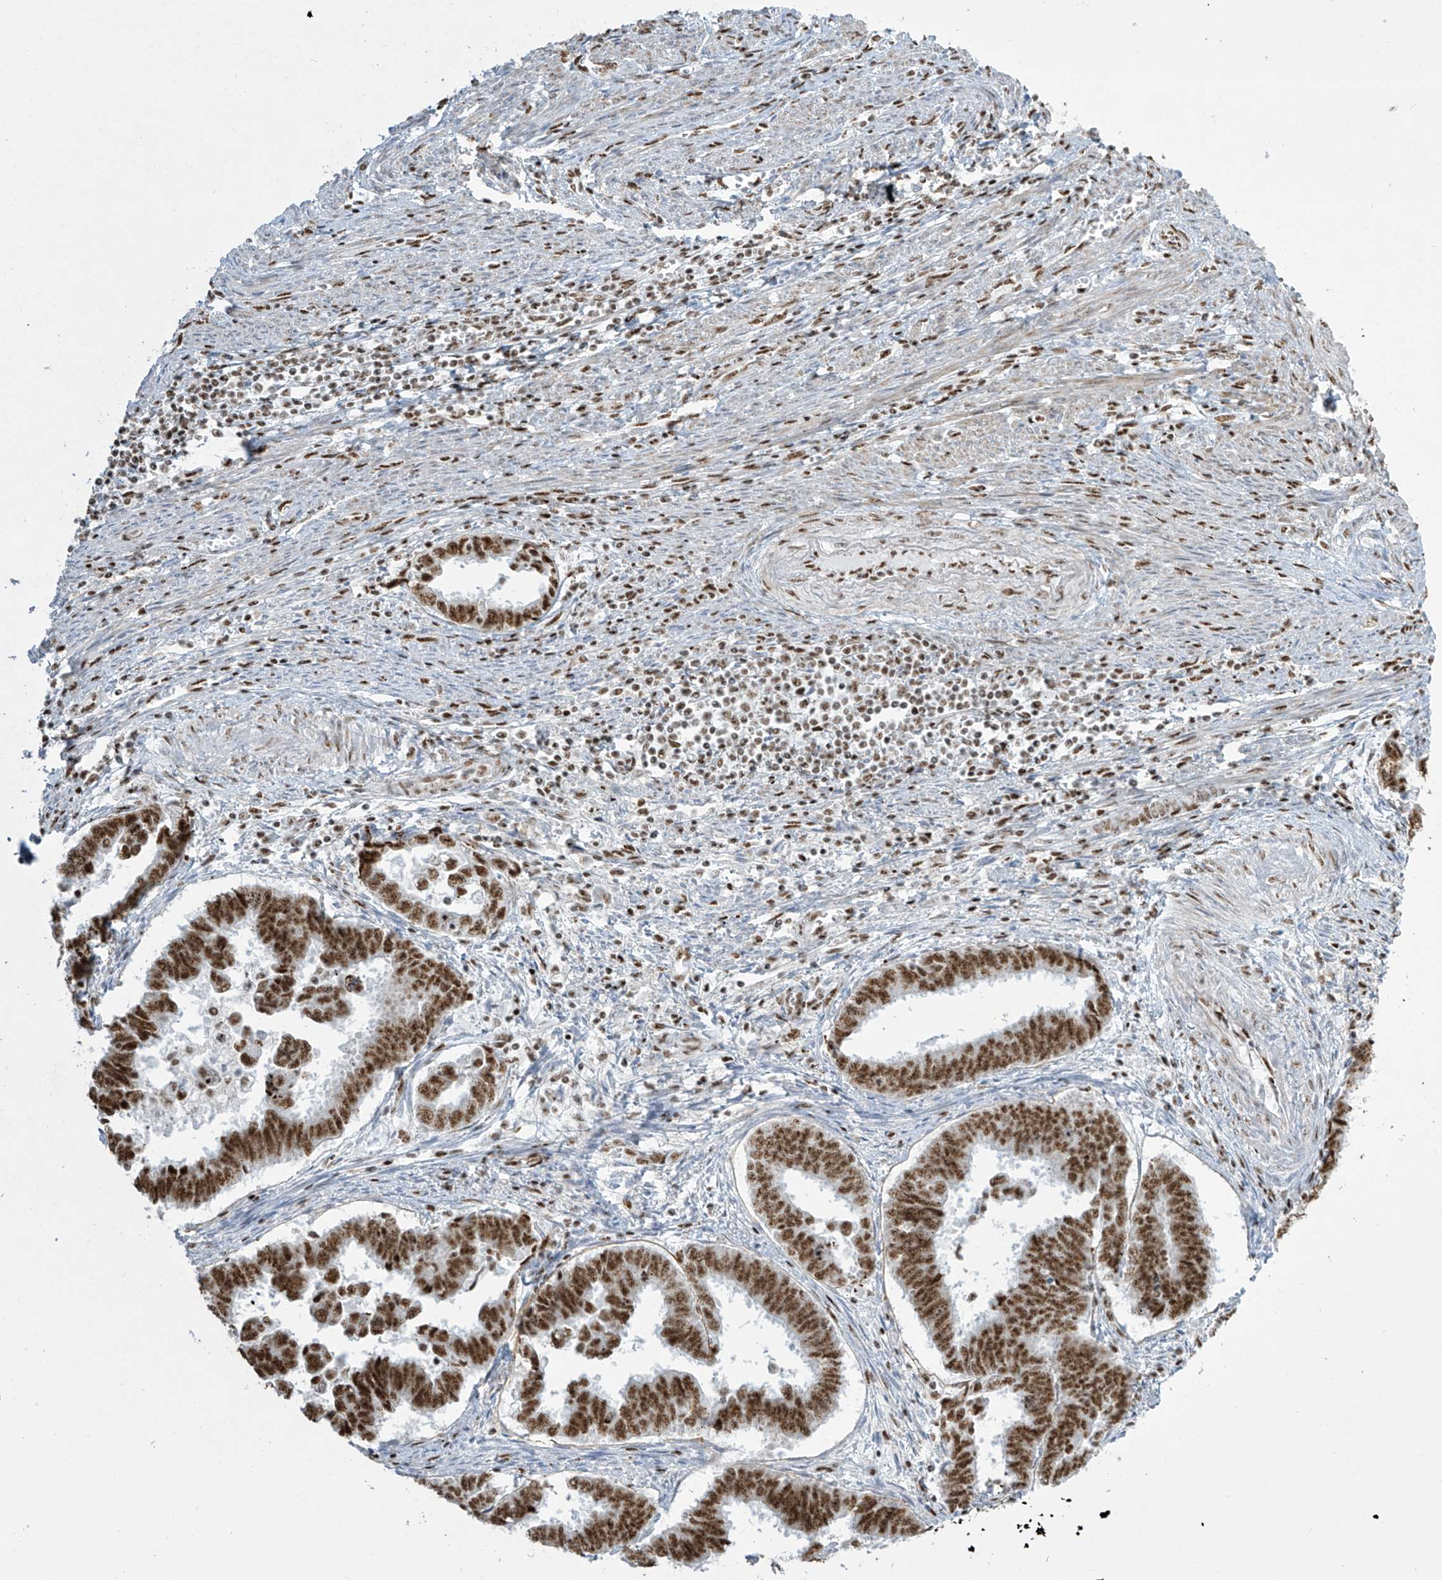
{"staining": {"intensity": "strong", "quantity": ">75%", "location": "nuclear"}, "tissue": "endometrial cancer", "cell_type": "Tumor cells", "image_type": "cancer", "snomed": [{"axis": "morphology", "description": "Adenocarcinoma, NOS"}, {"axis": "topography", "description": "Endometrium"}], "caption": "There is high levels of strong nuclear staining in tumor cells of endometrial cancer, as demonstrated by immunohistochemical staining (brown color).", "gene": "MS4A6A", "patient": {"sex": "female", "age": 75}}